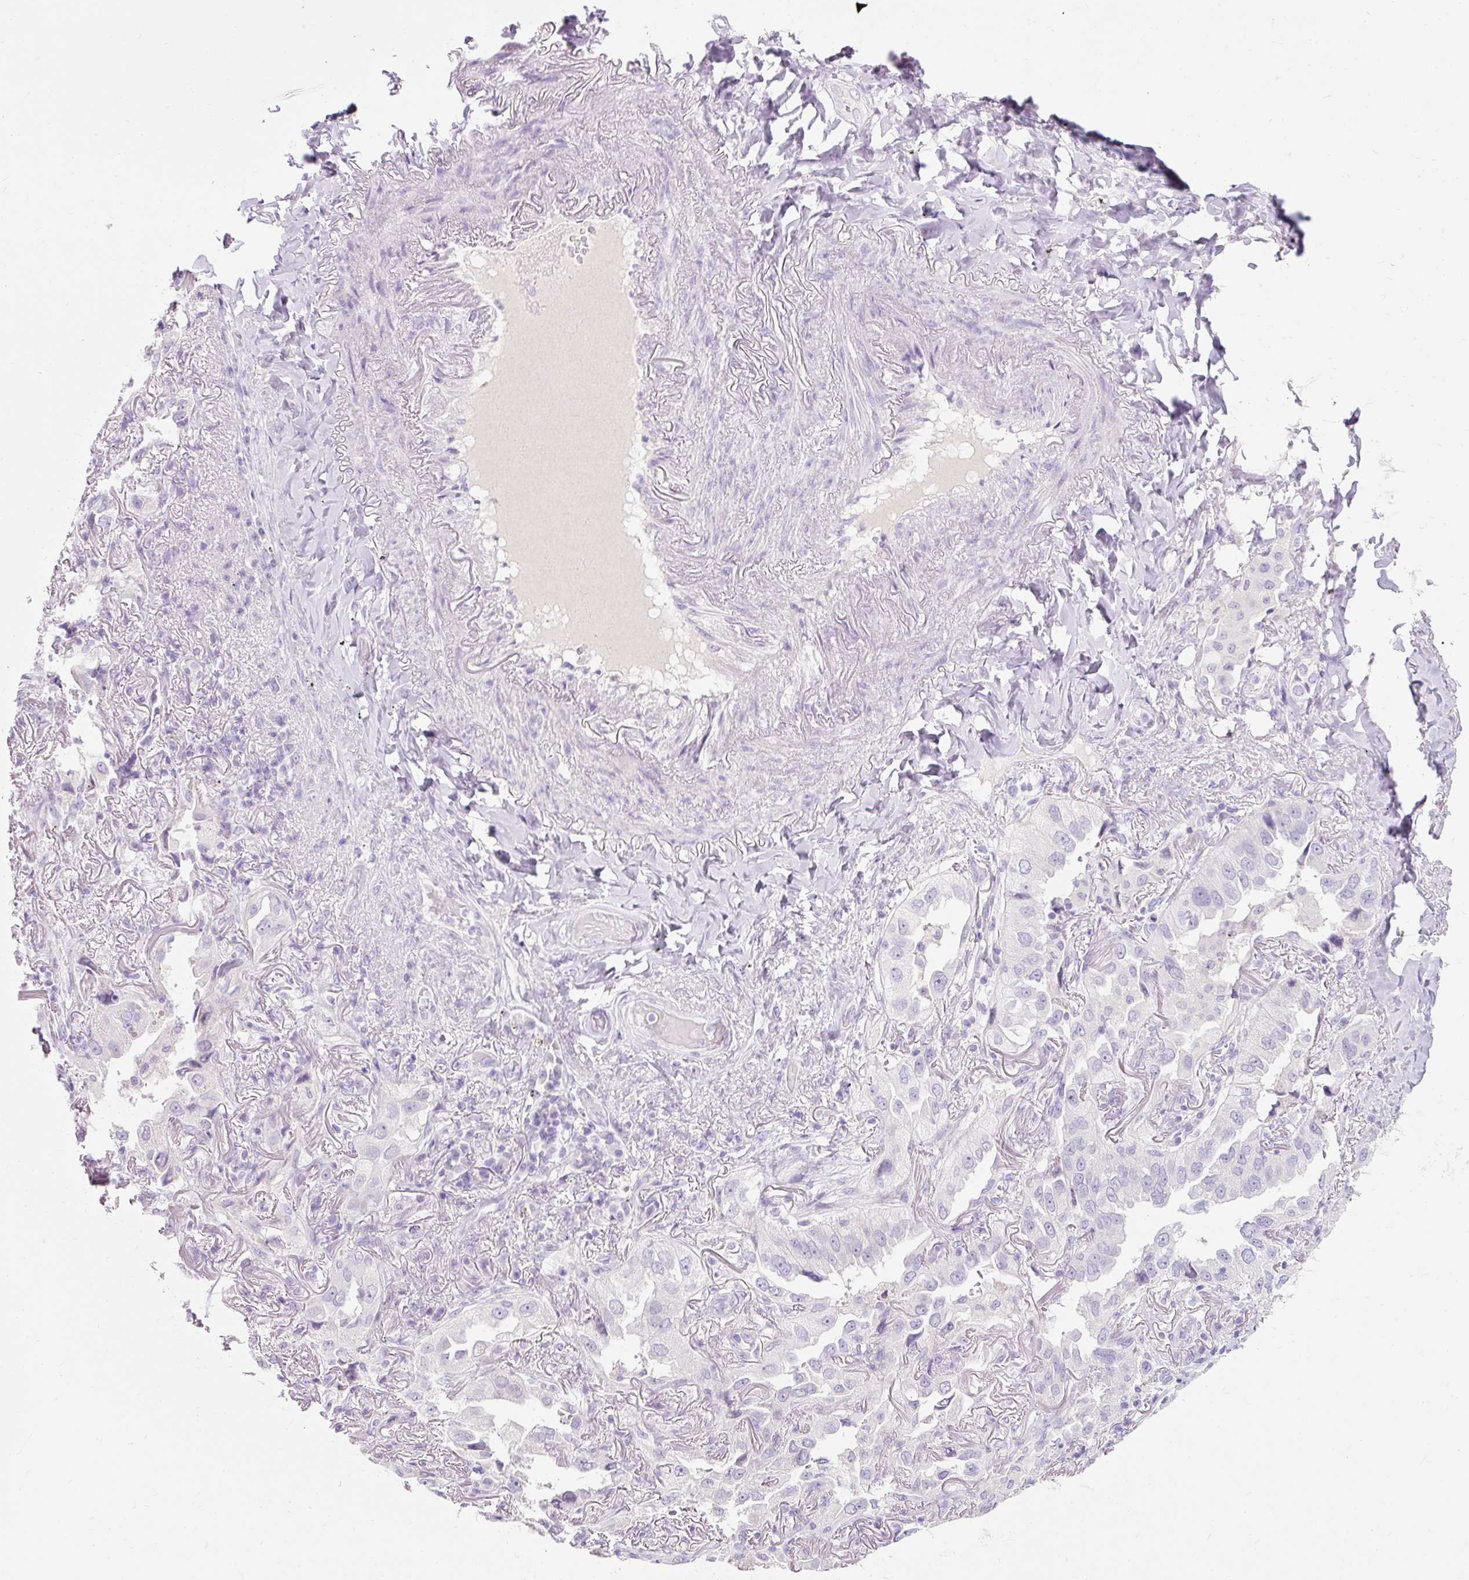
{"staining": {"intensity": "negative", "quantity": "none", "location": "none"}, "tissue": "lung cancer", "cell_type": "Tumor cells", "image_type": "cancer", "snomed": [{"axis": "morphology", "description": "Adenocarcinoma, NOS"}, {"axis": "topography", "description": "Lung"}], "caption": "Lung adenocarcinoma stained for a protein using immunohistochemistry reveals no staining tumor cells.", "gene": "TMEM213", "patient": {"sex": "female", "age": 69}}